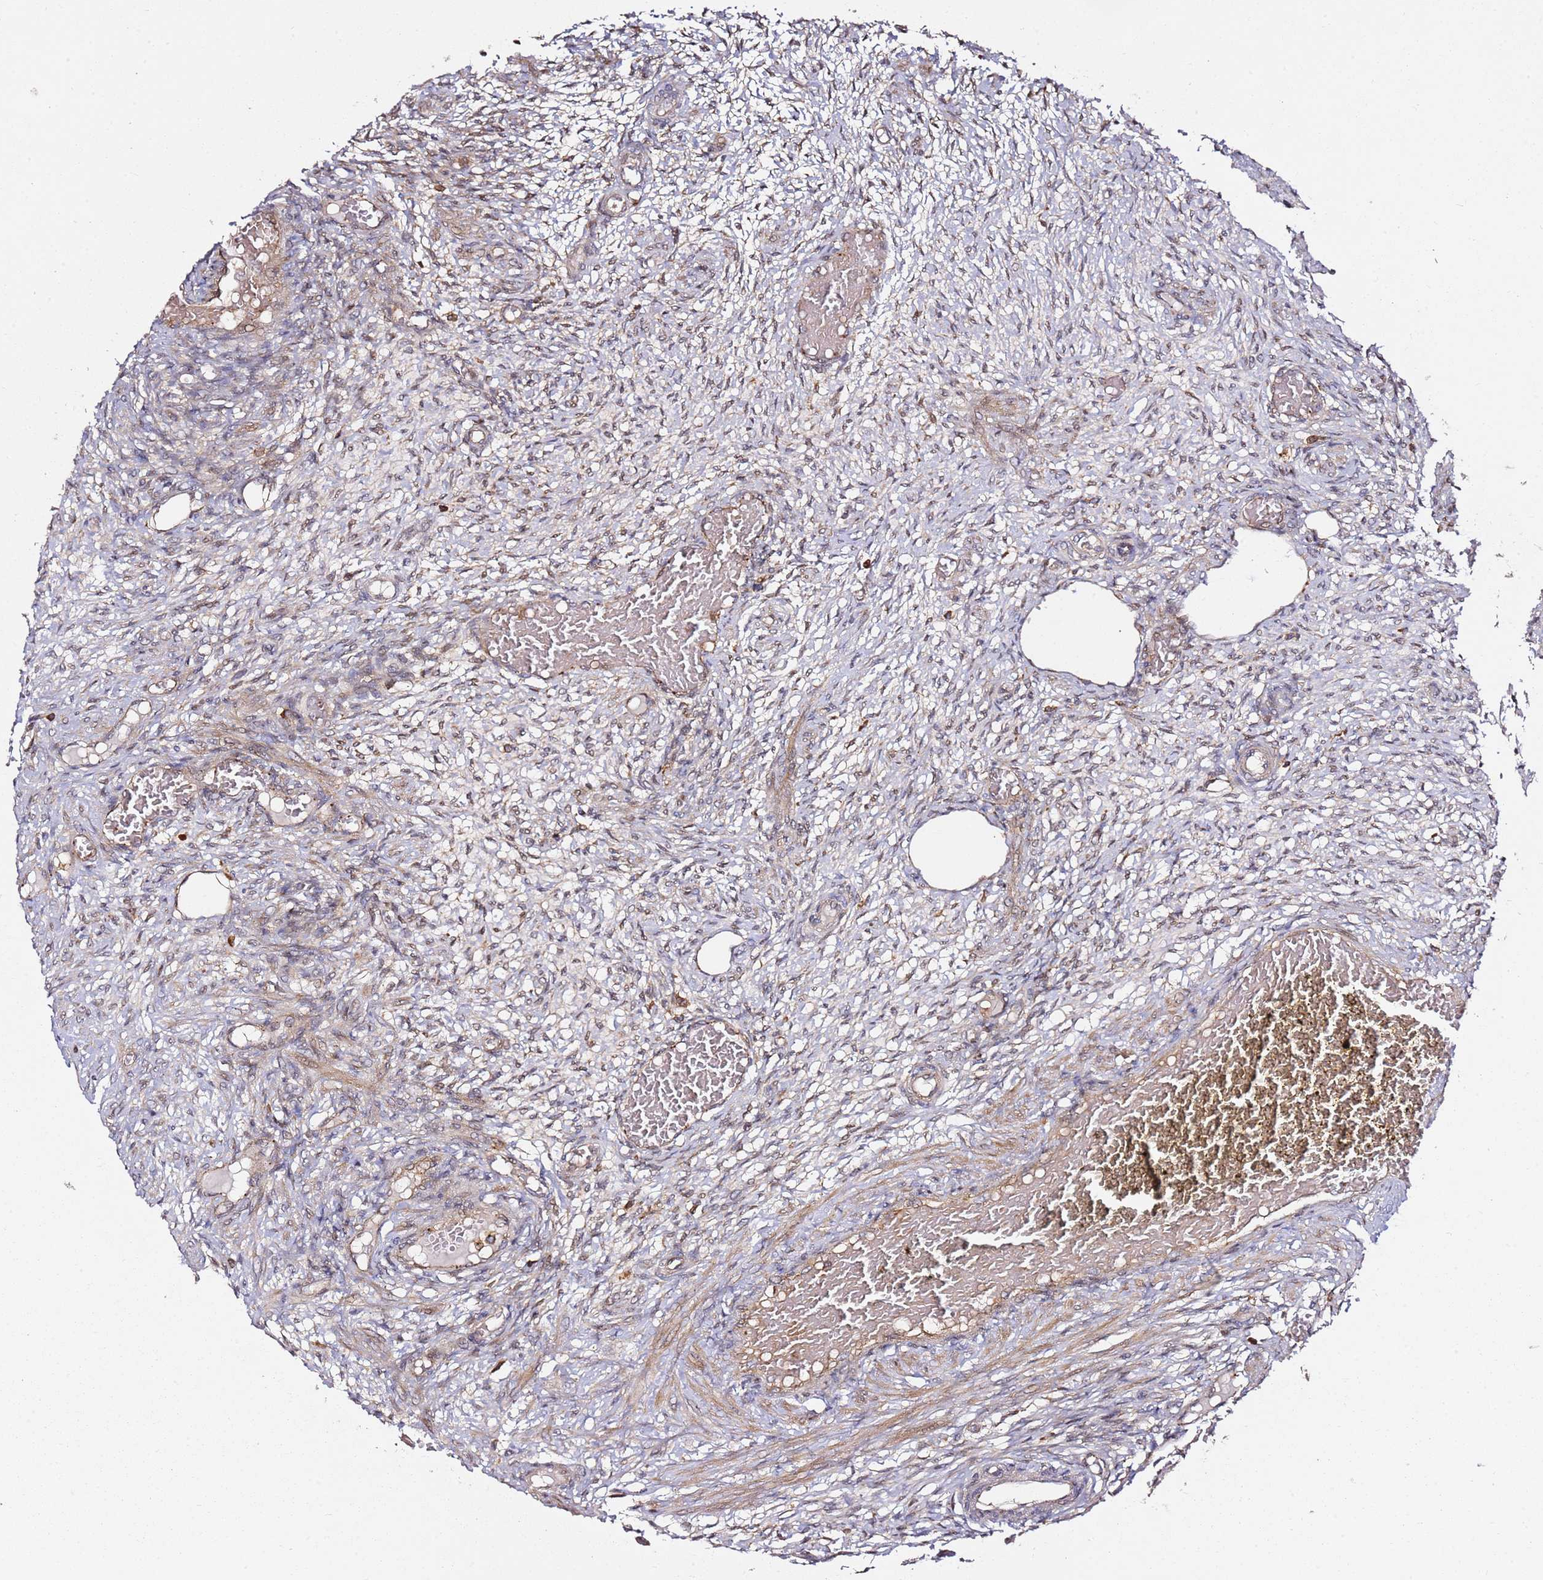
{"staining": {"intensity": "weak", "quantity": ">75%", "location": "cytoplasmic/membranous,nuclear"}, "tissue": "ovary", "cell_type": "Ovarian stroma cells", "image_type": "normal", "snomed": [{"axis": "morphology", "description": "Normal tissue, NOS"}, {"axis": "topography", "description": "Ovary"}], "caption": "High-magnification brightfield microscopy of benign ovary stained with DAB (brown) and counterstained with hematoxylin (blue). ovarian stroma cells exhibit weak cytoplasmic/membranous,nuclear expression is present in approximately>75% of cells.", "gene": "PRMT7", "patient": {"sex": "female", "age": 27}}